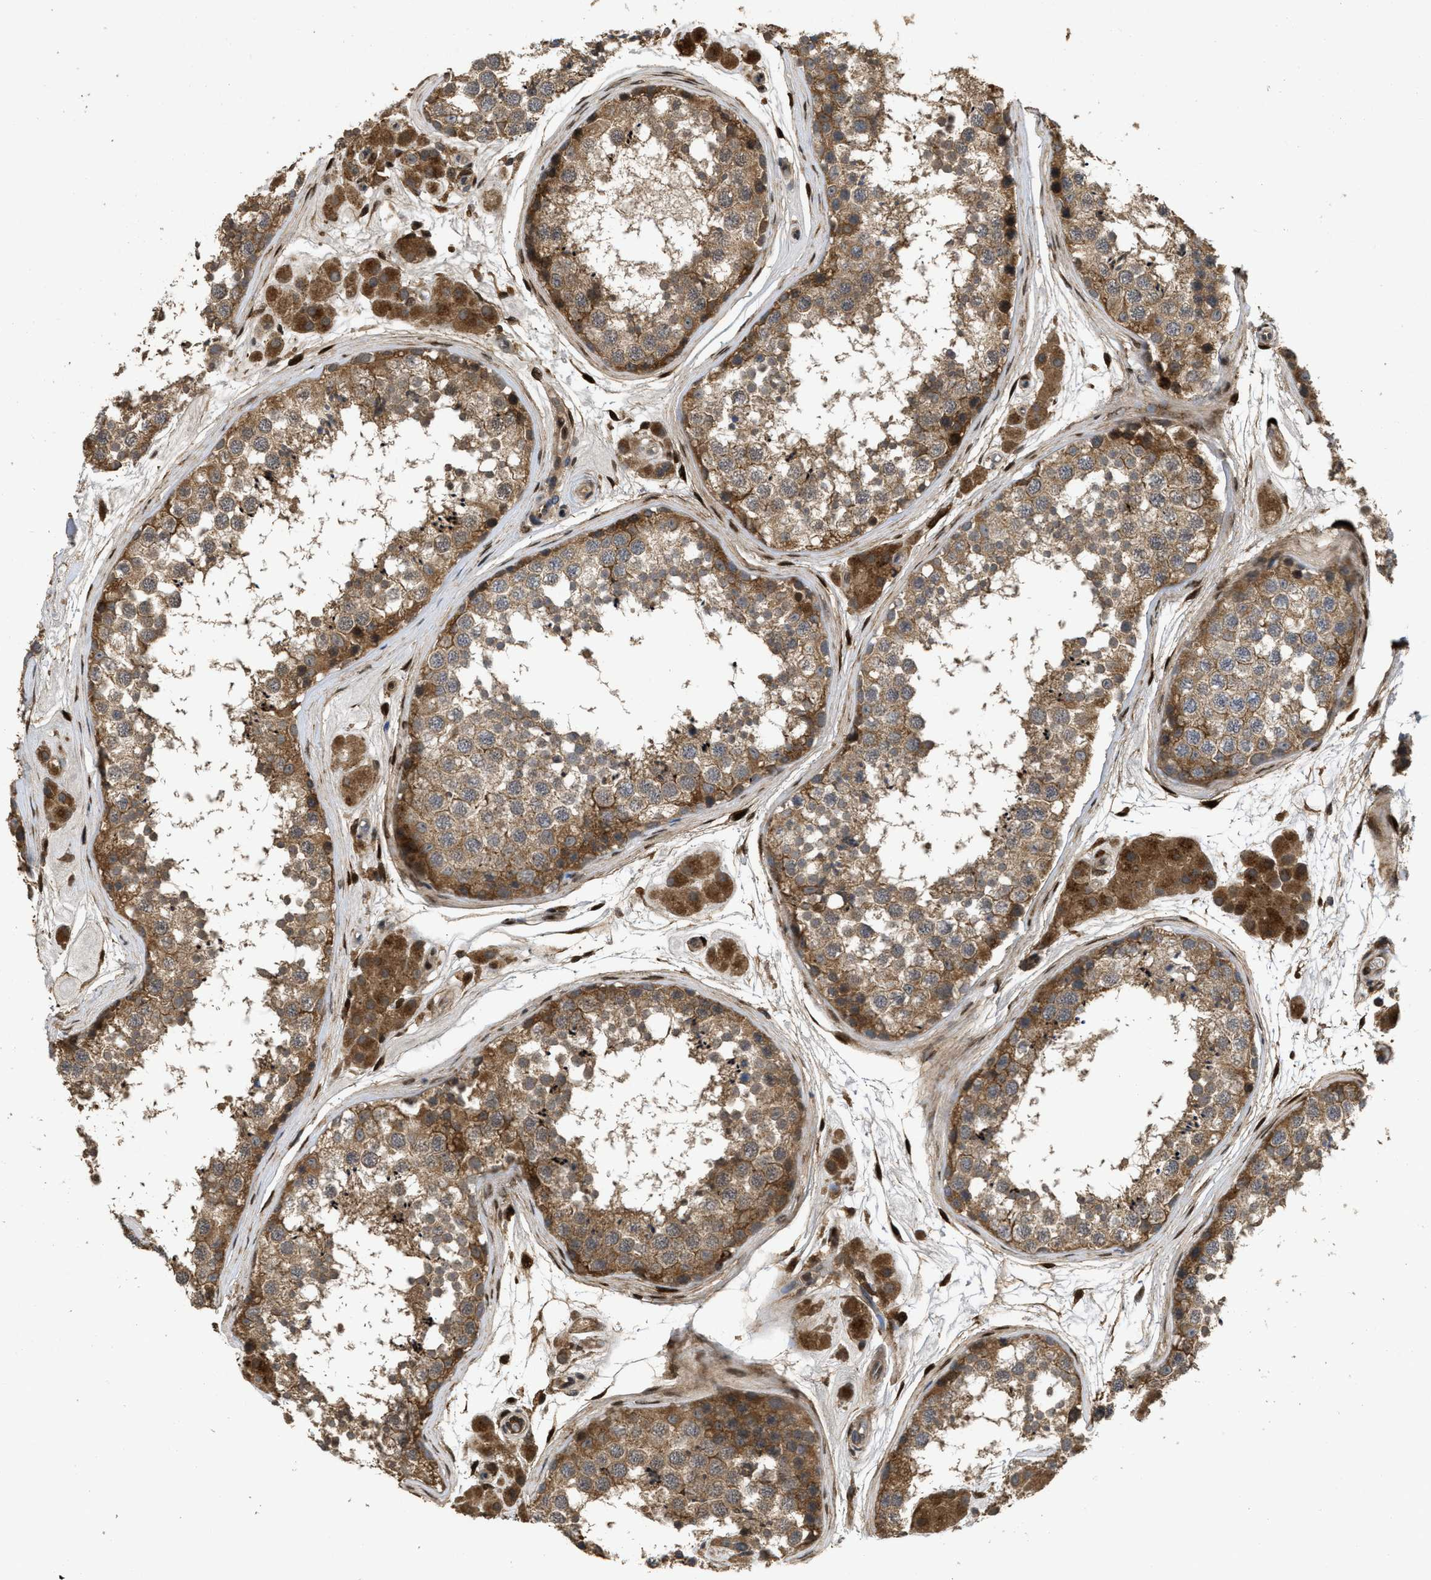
{"staining": {"intensity": "moderate", "quantity": ">75%", "location": "cytoplasmic/membranous"}, "tissue": "testis", "cell_type": "Cells in seminiferous ducts", "image_type": "normal", "snomed": [{"axis": "morphology", "description": "Normal tissue, NOS"}, {"axis": "topography", "description": "Testis"}], "caption": "The histopathology image shows immunohistochemical staining of benign testis. There is moderate cytoplasmic/membranous positivity is seen in approximately >75% of cells in seminiferous ducts.", "gene": "CBR3", "patient": {"sex": "male", "age": 56}}